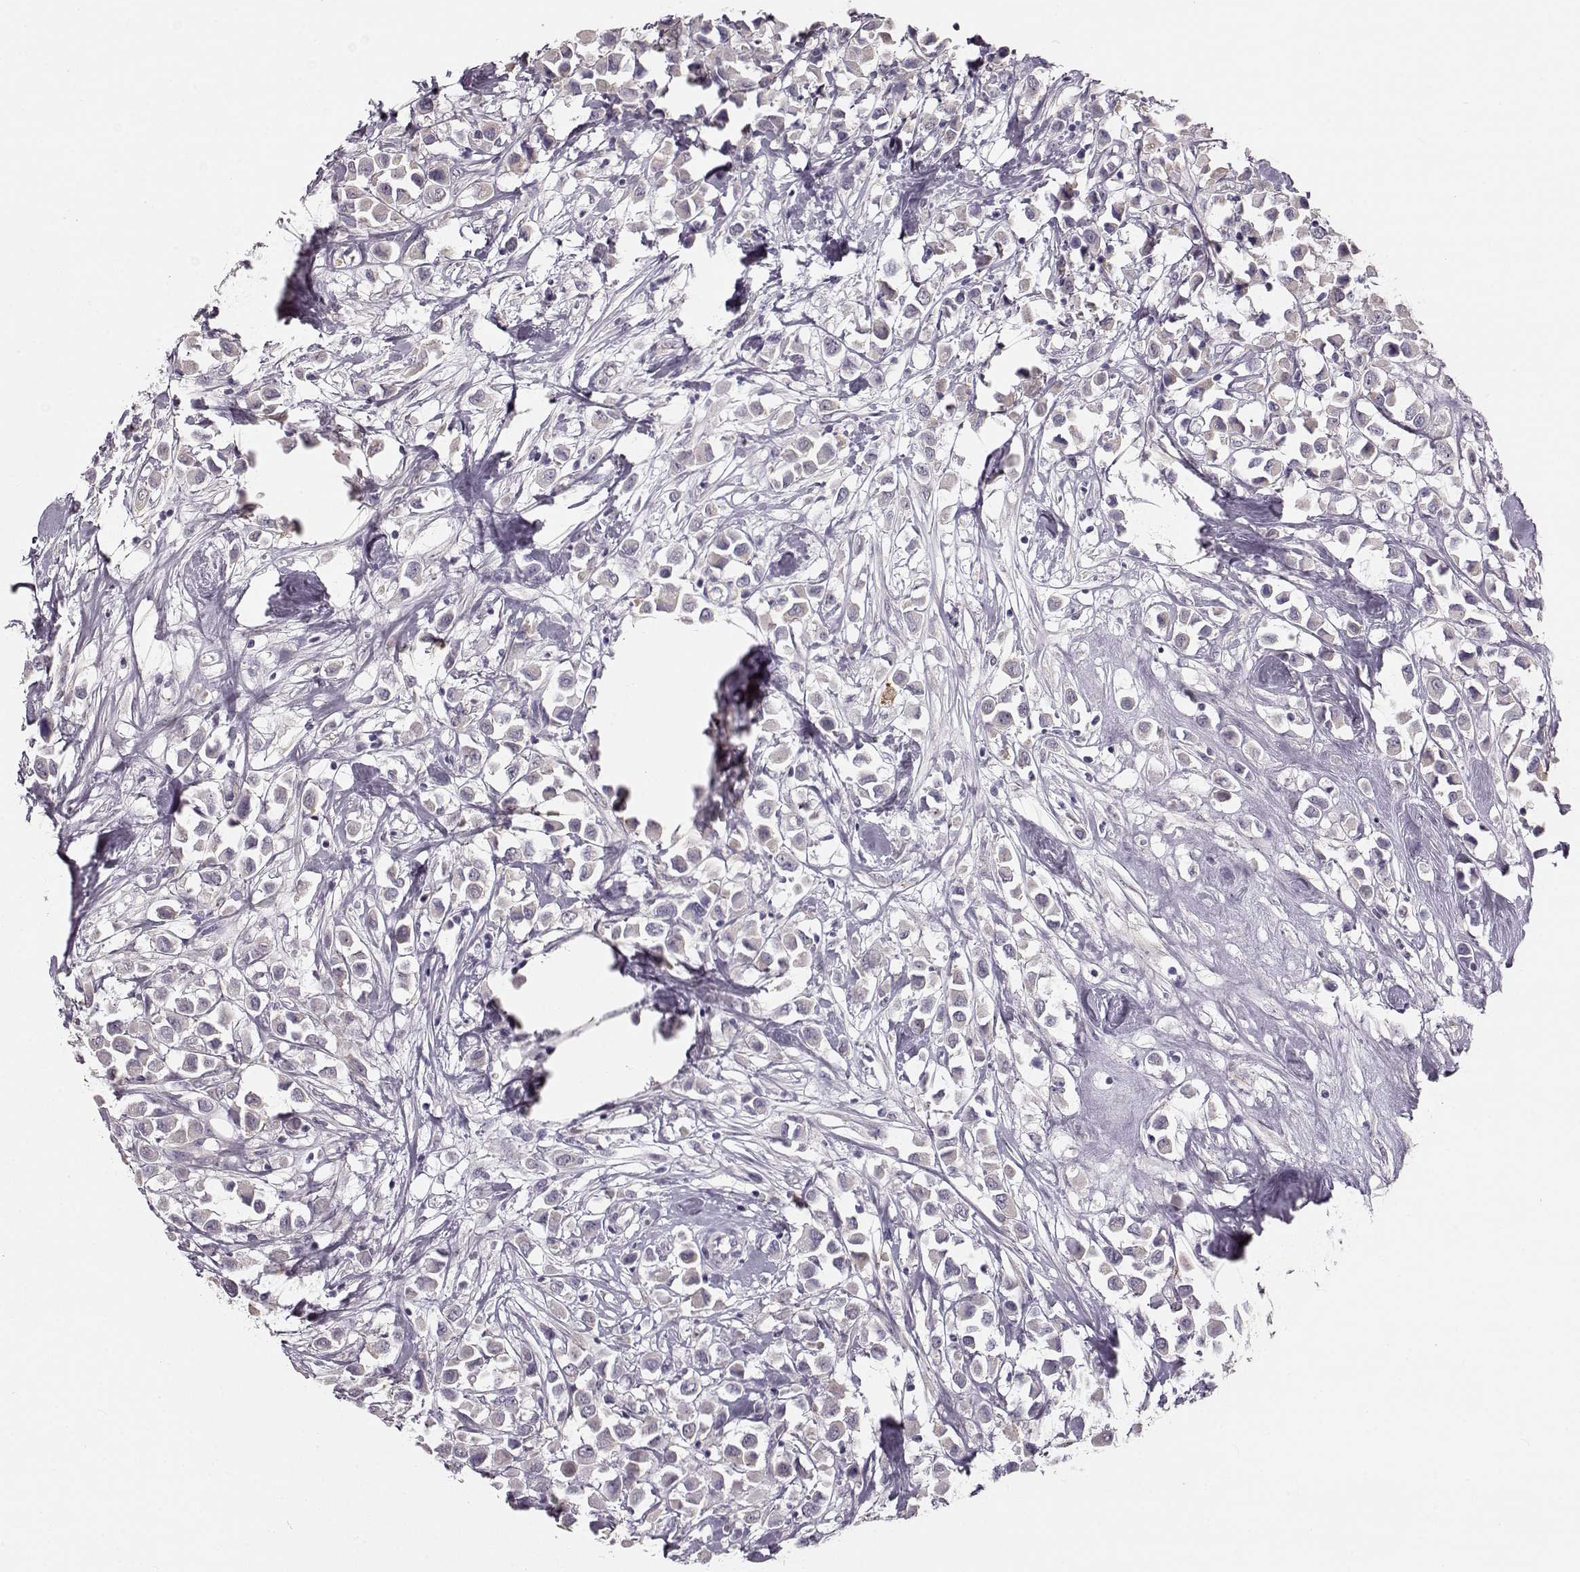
{"staining": {"intensity": "negative", "quantity": "none", "location": "none"}, "tissue": "breast cancer", "cell_type": "Tumor cells", "image_type": "cancer", "snomed": [{"axis": "morphology", "description": "Duct carcinoma"}, {"axis": "topography", "description": "Breast"}], "caption": "This is an immunohistochemistry photomicrograph of human breast cancer. There is no staining in tumor cells.", "gene": "MAP6D1", "patient": {"sex": "female", "age": 61}}